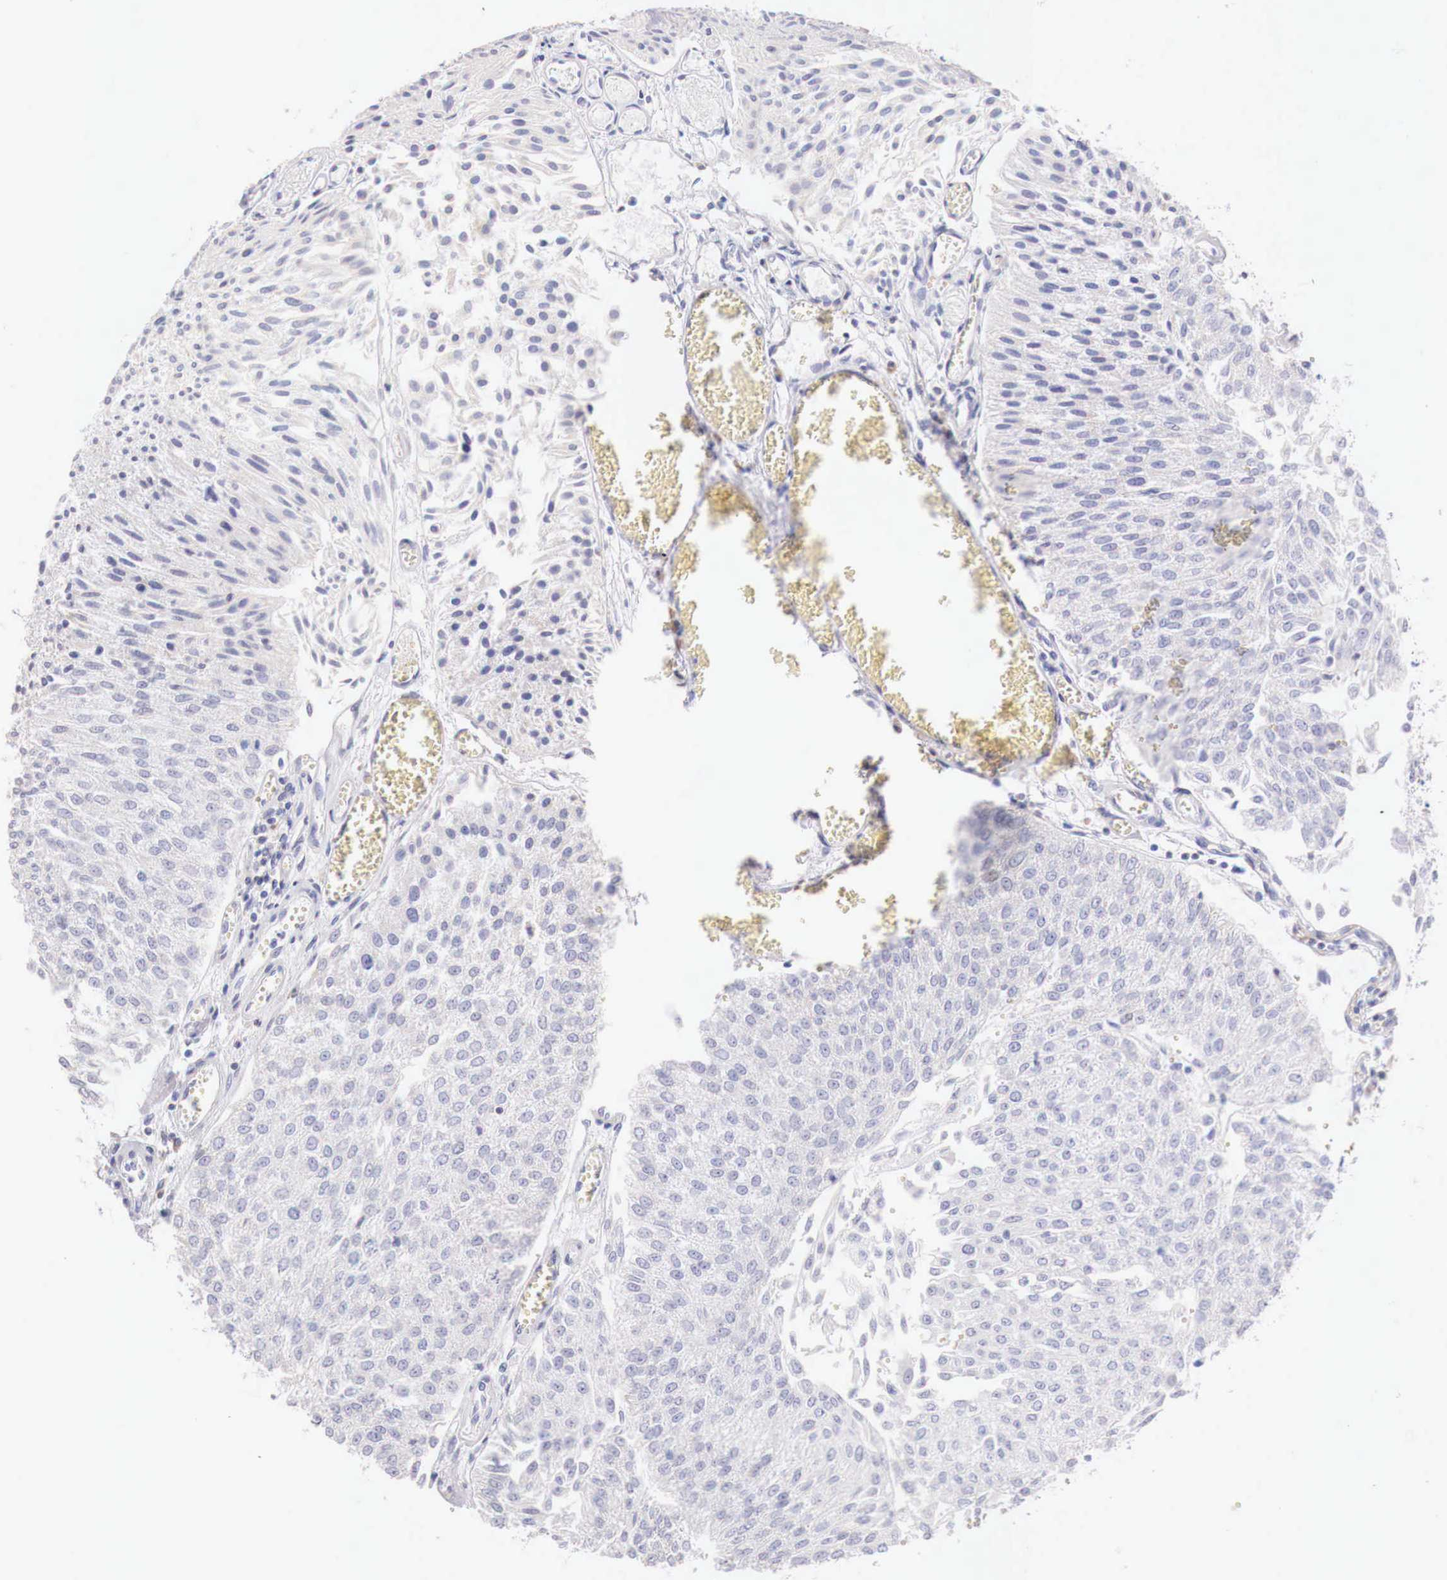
{"staining": {"intensity": "negative", "quantity": "none", "location": "none"}, "tissue": "urothelial cancer", "cell_type": "Tumor cells", "image_type": "cancer", "snomed": [{"axis": "morphology", "description": "Urothelial carcinoma, Low grade"}, {"axis": "topography", "description": "Urinary bladder"}], "caption": "This is an immunohistochemistry (IHC) photomicrograph of human low-grade urothelial carcinoma. There is no expression in tumor cells.", "gene": "IDH3G", "patient": {"sex": "male", "age": 86}}